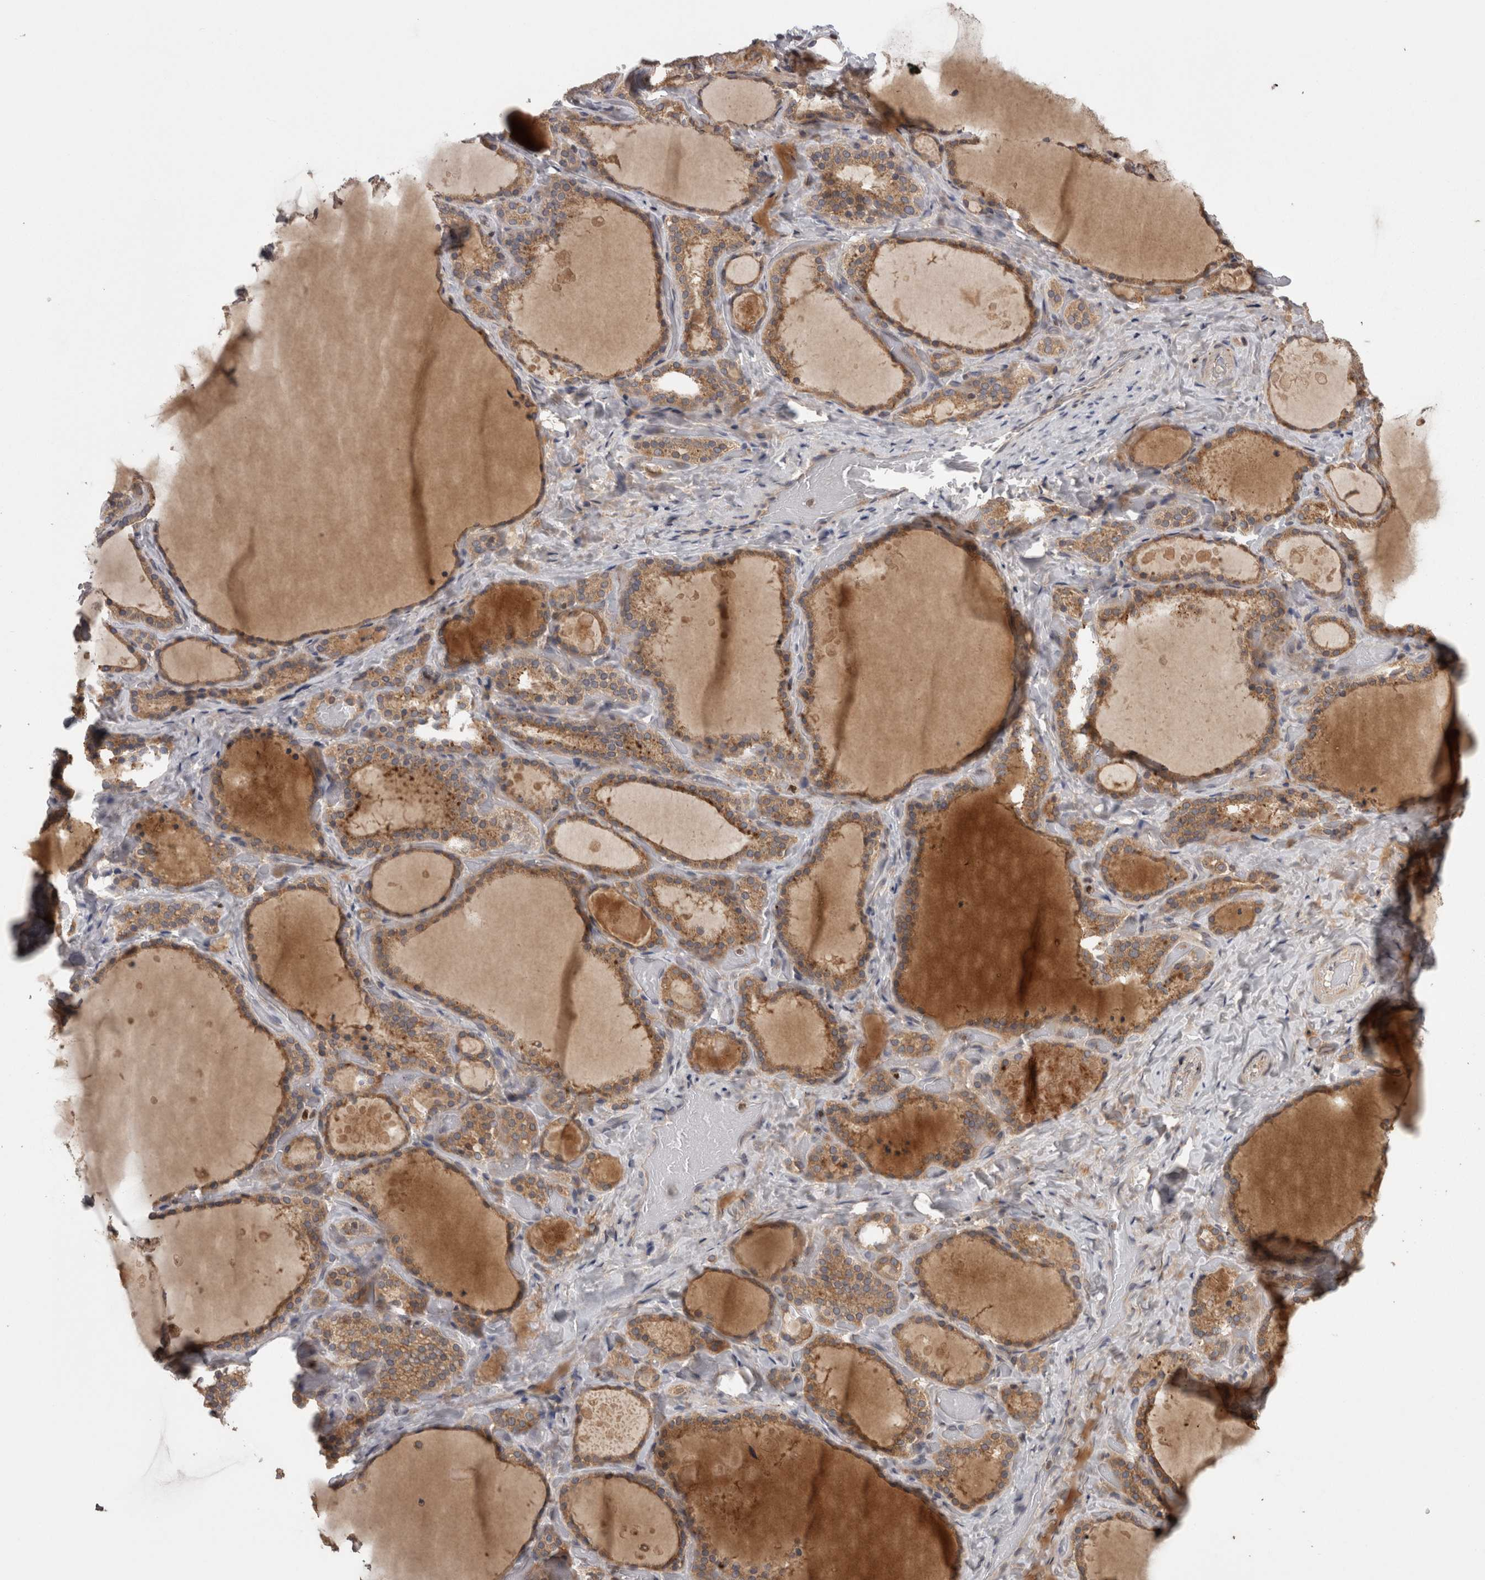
{"staining": {"intensity": "moderate", "quantity": ">75%", "location": "cytoplasmic/membranous"}, "tissue": "thyroid gland", "cell_type": "Glandular cells", "image_type": "normal", "snomed": [{"axis": "morphology", "description": "Normal tissue, NOS"}, {"axis": "topography", "description": "Thyroid gland"}], "caption": "Thyroid gland stained for a protein reveals moderate cytoplasmic/membranous positivity in glandular cells.", "gene": "PCM1", "patient": {"sex": "female", "age": 44}}